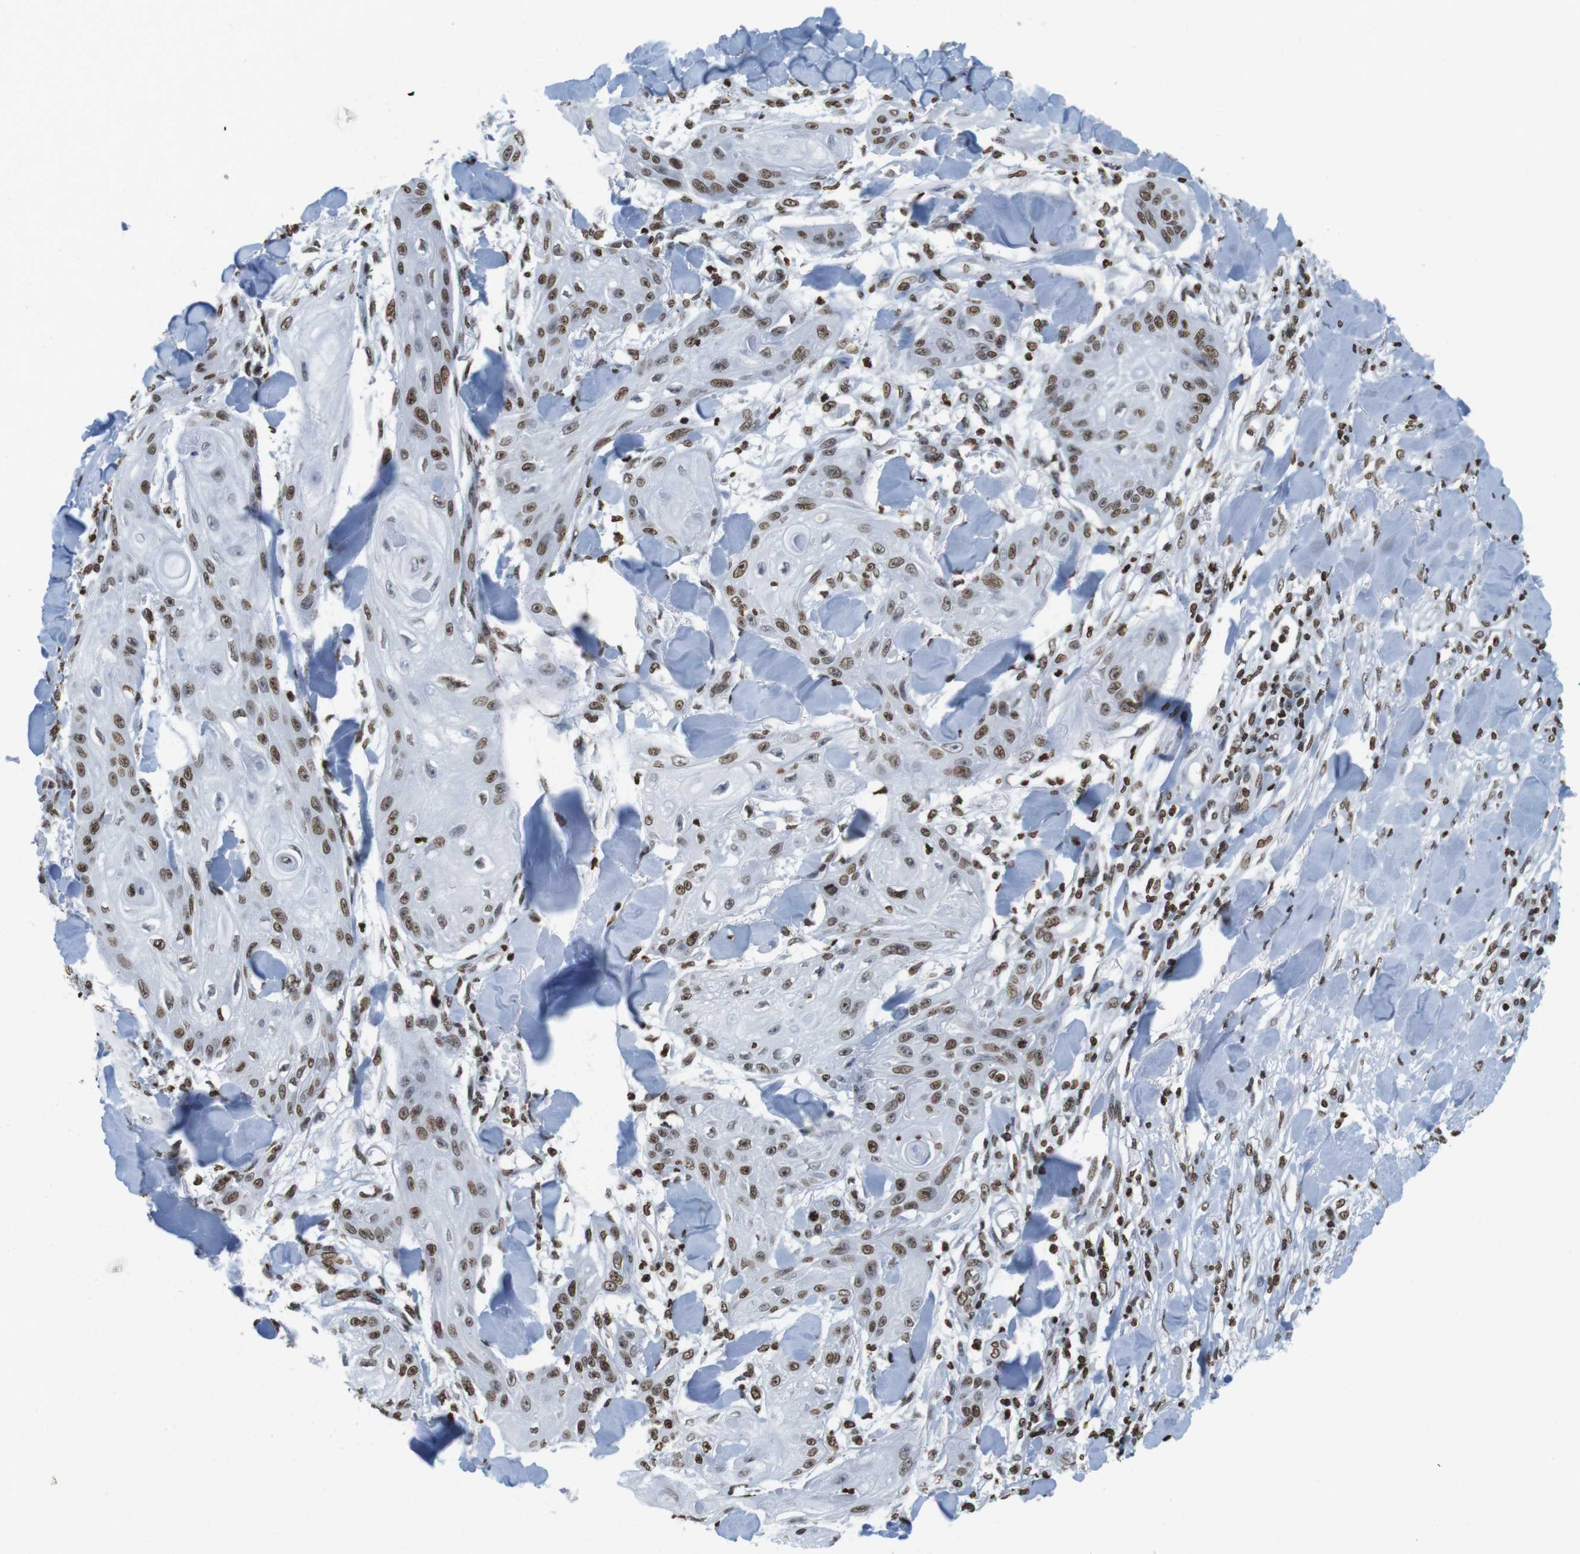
{"staining": {"intensity": "moderate", "quantity": ">75%", "location": "nuclear"}, "tissue": "skin cancer", "cell_type": "Tumor cells", "image_type": "cancer", "snomed": [{"axis": "morphology", "description": "Squamous cell carcinoma, NOS"}, {"axis": "topography", "description": "Skin"}], "caption": "This is an image of IHC staining of squamous cell carcinoma (skin), which shows moderate positivity in the nuclear of tumor cells.", "gene": "BSX", "patient": {"sex": "male", "age": 74}}